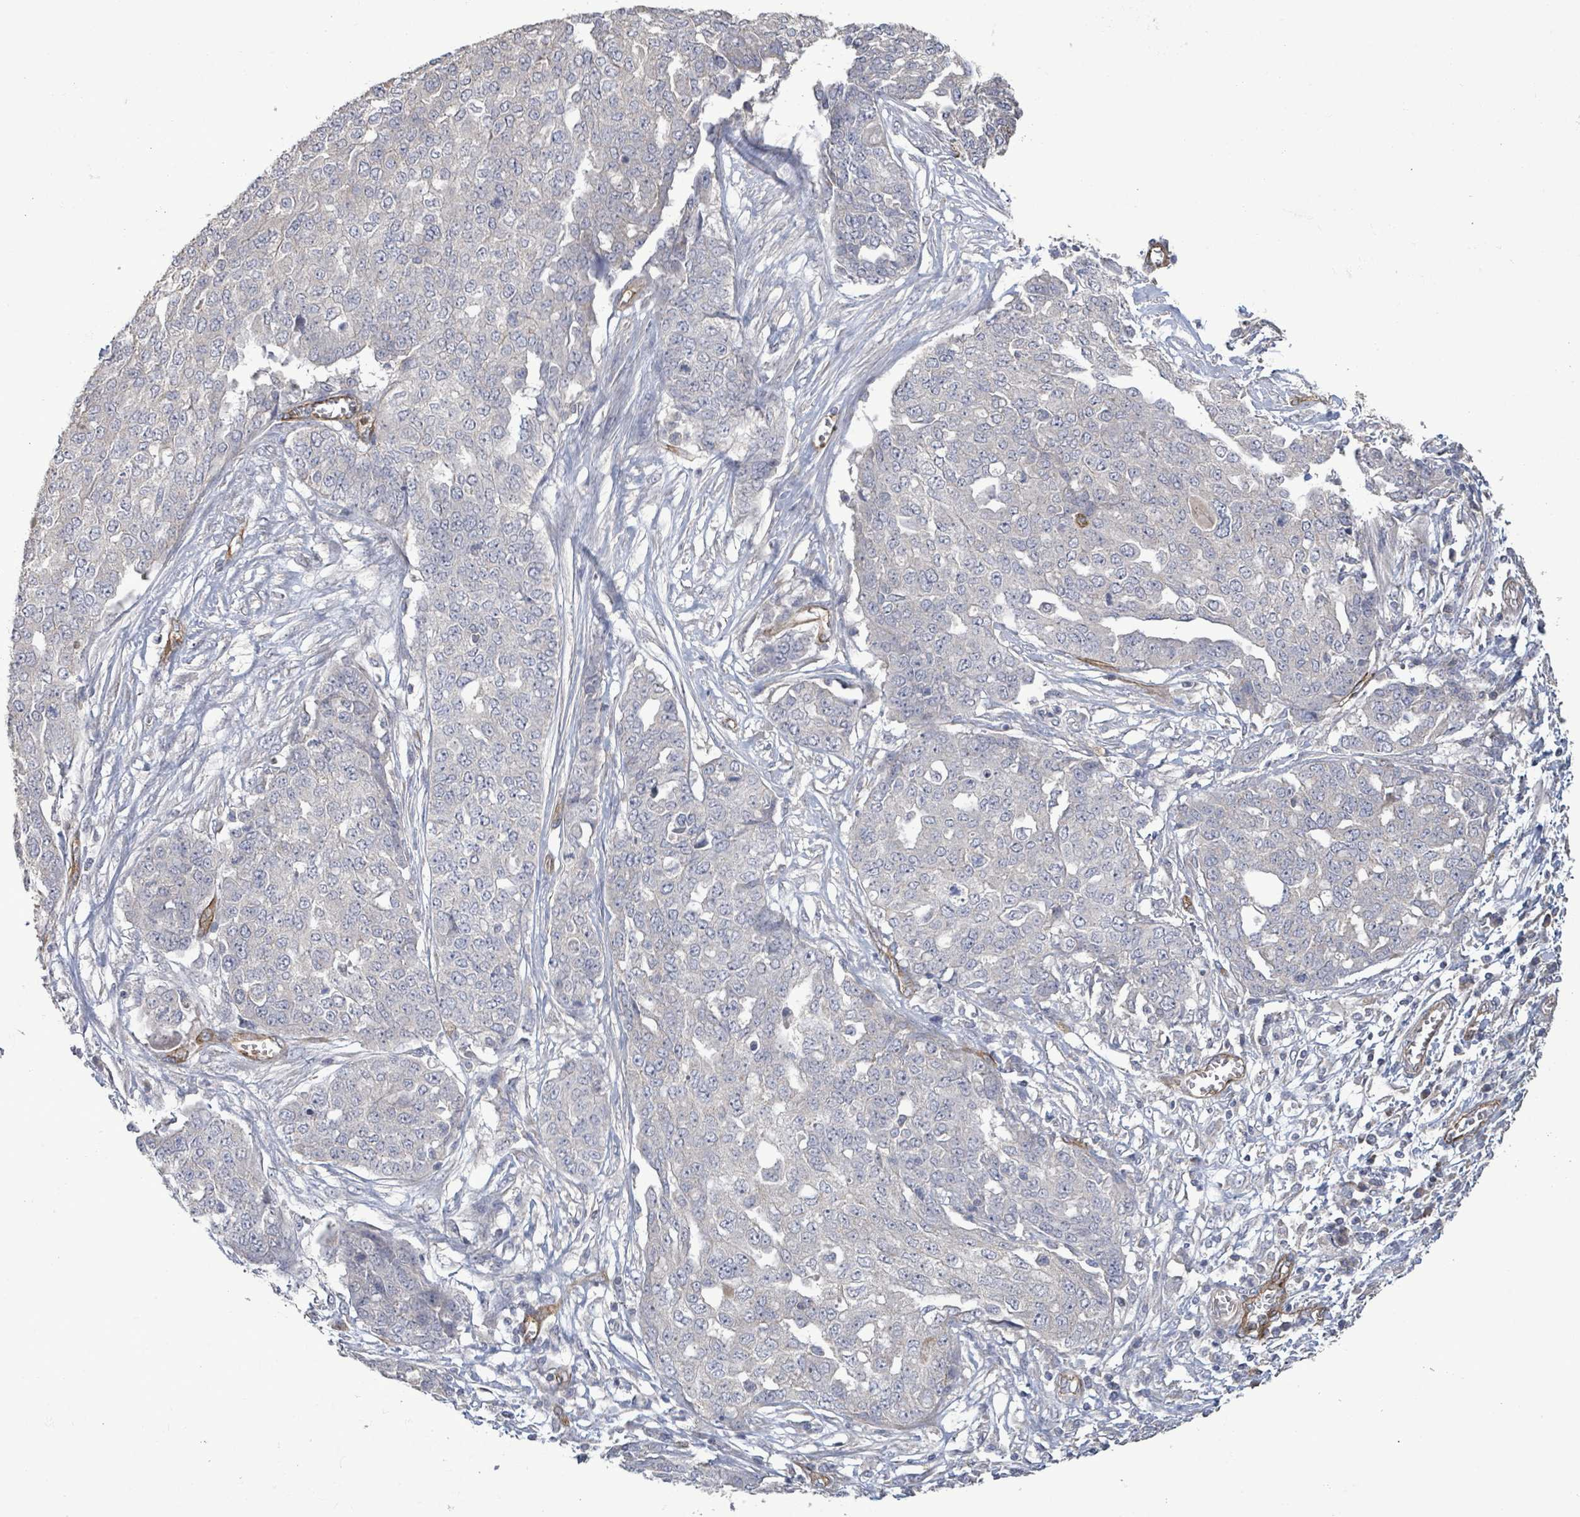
{"staining": {"intensity": "negative", "quantity": "none", "location": "none"}, "tissue": "ovarian cancer", "cell_type": "Tumor cells", "image_type": "cancer", "snomed": [{"axis": "morphology", "description": "Cystadenocarcinoma, serous, NOS"}, {"axis": "topography", "description": "Soft tissue"}, {"axis": "topography", "description": "Ovary"}], "caption": "A high-resolution image shows IHC staining of ovarian cancer (serous cystadenocarcinoma), which demonstrates no significant expression in tumor cells. Brightfield microscopy of immunohistochemistry stained with DAB (3,3'-diaminobenzidine) (brown) and hematoxylin (blue), captured at high magnification.", "gene": "KANK3", "patient": {"sex": "female", "age": 57}}